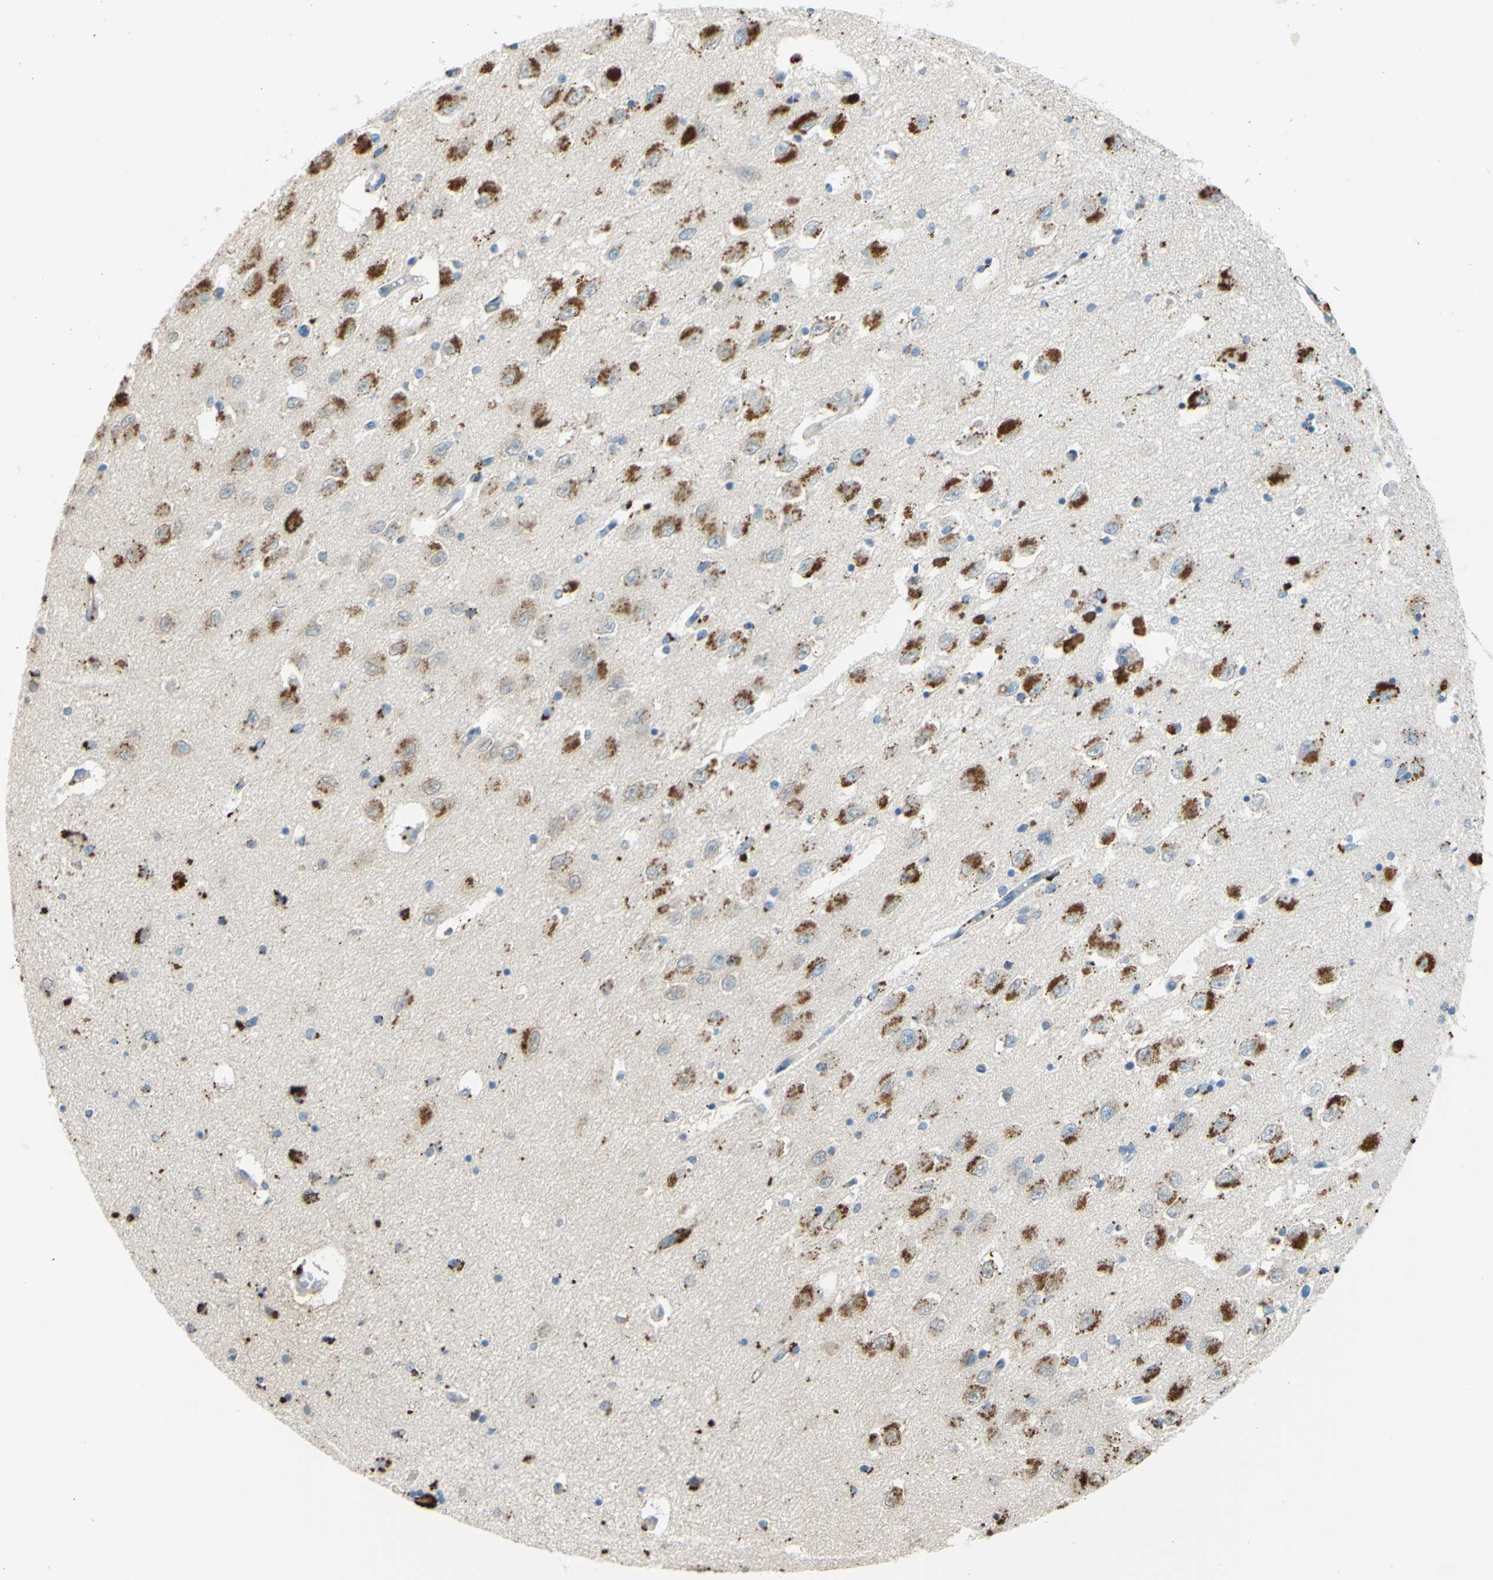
{"staining": {"intensity": "strong", "quantity": ">75%", "location": "cytoplasmic/membranous"}, "tissue": "hippocampus", "cell_type": "Glial cells", "image_type": "normal", "snomed": [{"axis": "morphology", "description": "Normal tissue, NOS"}, {"axis": "topography", "description": "Hippocampus"}], "caption": "Unremarkable hippocampus shows strong cytoplasmic/membranous positivity in approximately >75% of glial cells, visualized by immunohistochemistry. (brown staining indicates protein expression, while blue staining denotes nuclei).", "gene": "CTSD", "patient": {"sex": "female", "age": 54}}